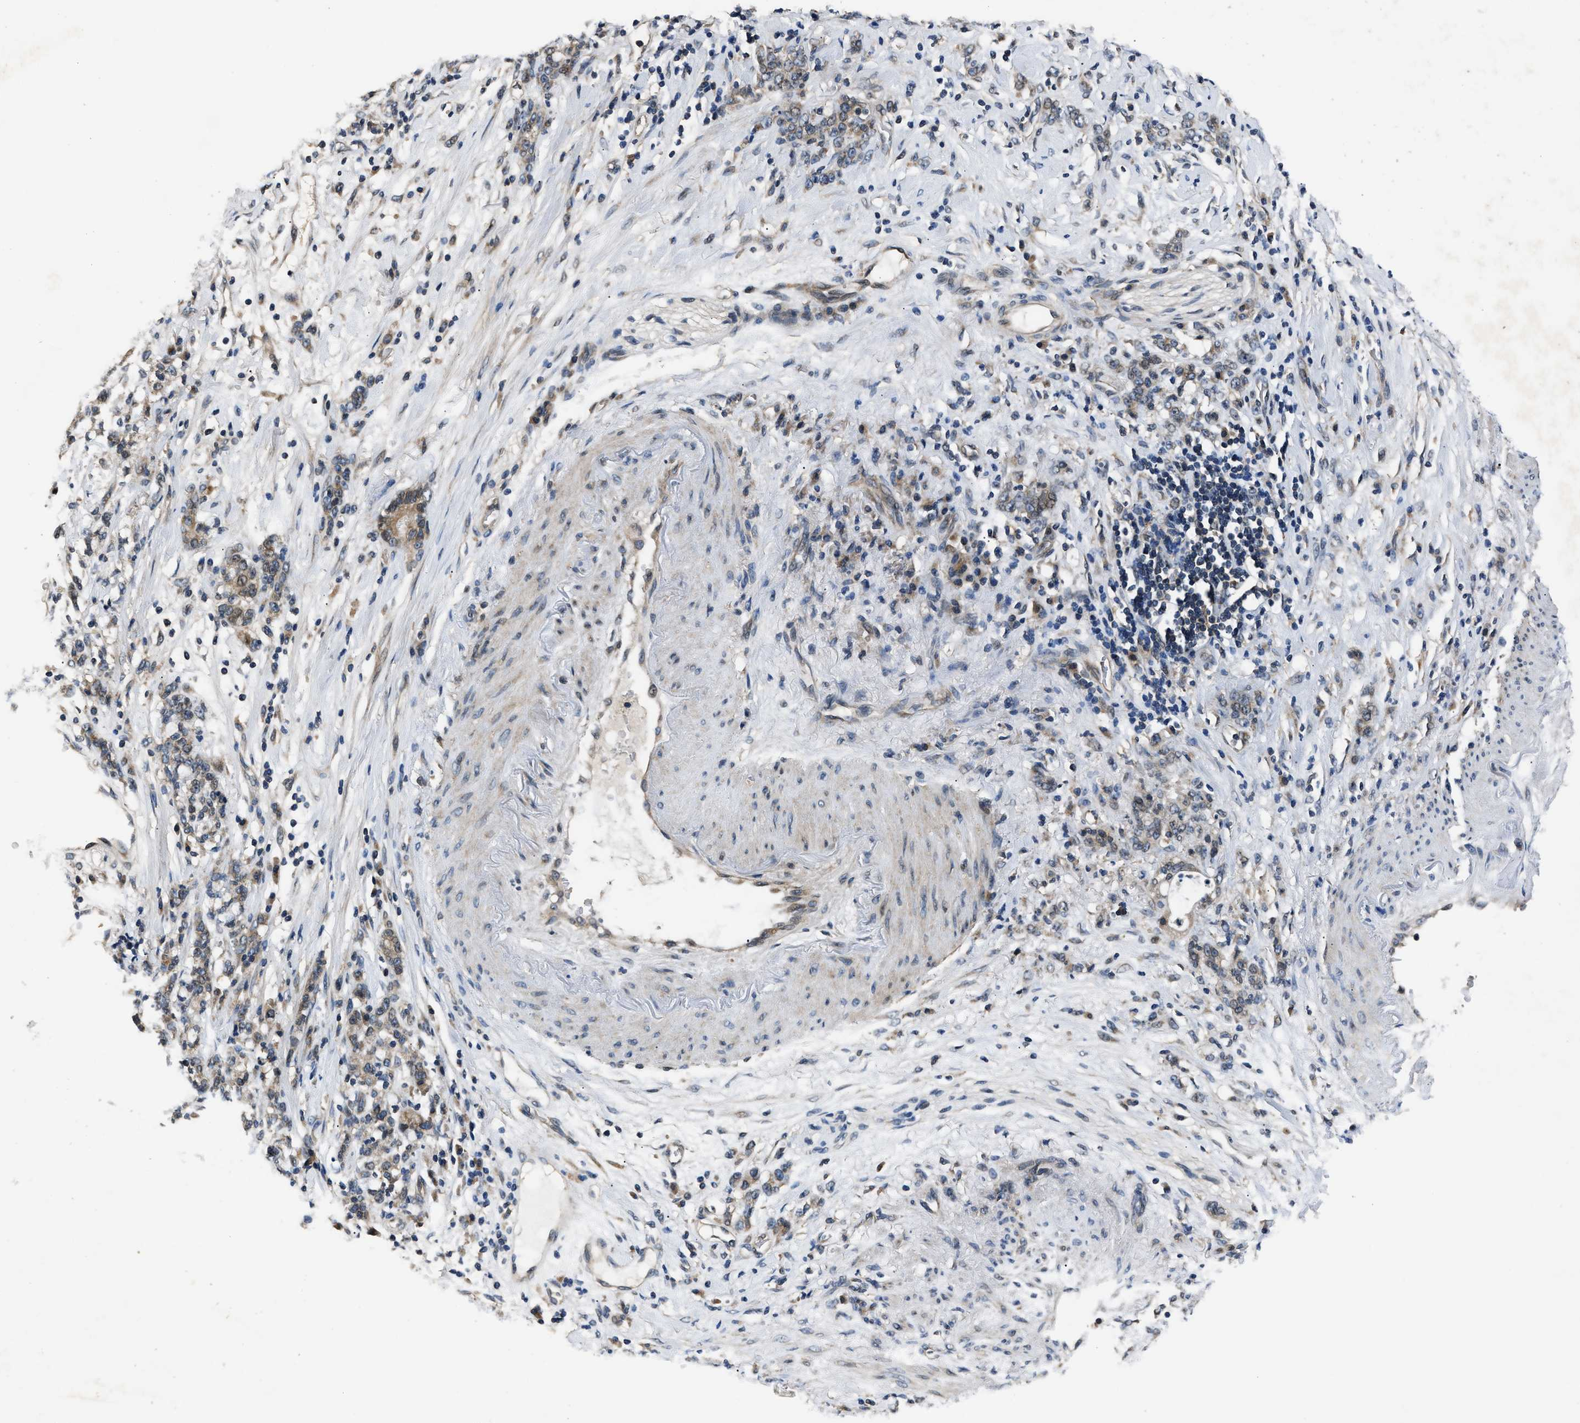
{"staining": {"intensity": "weak", "quantity": ">75%", "location": "cytoplasmic/membranous"}, "tissue": "stomach cancer", "cell_type": "Tumor cells", "image_type": "cancer", "snomed": [{"axis": "morphology", "description": "Adenocarcinoma, NOS"}, {"axis": "topography", "description": "Stomach, lower"}], "caption": "Tumor cells reveal low levels of weak cytoplasmic/membranous expression in about >75% of cells in human stomach cancer.", "gene": "TNRC18", "patient": {"sex": "male", "age": 88}}